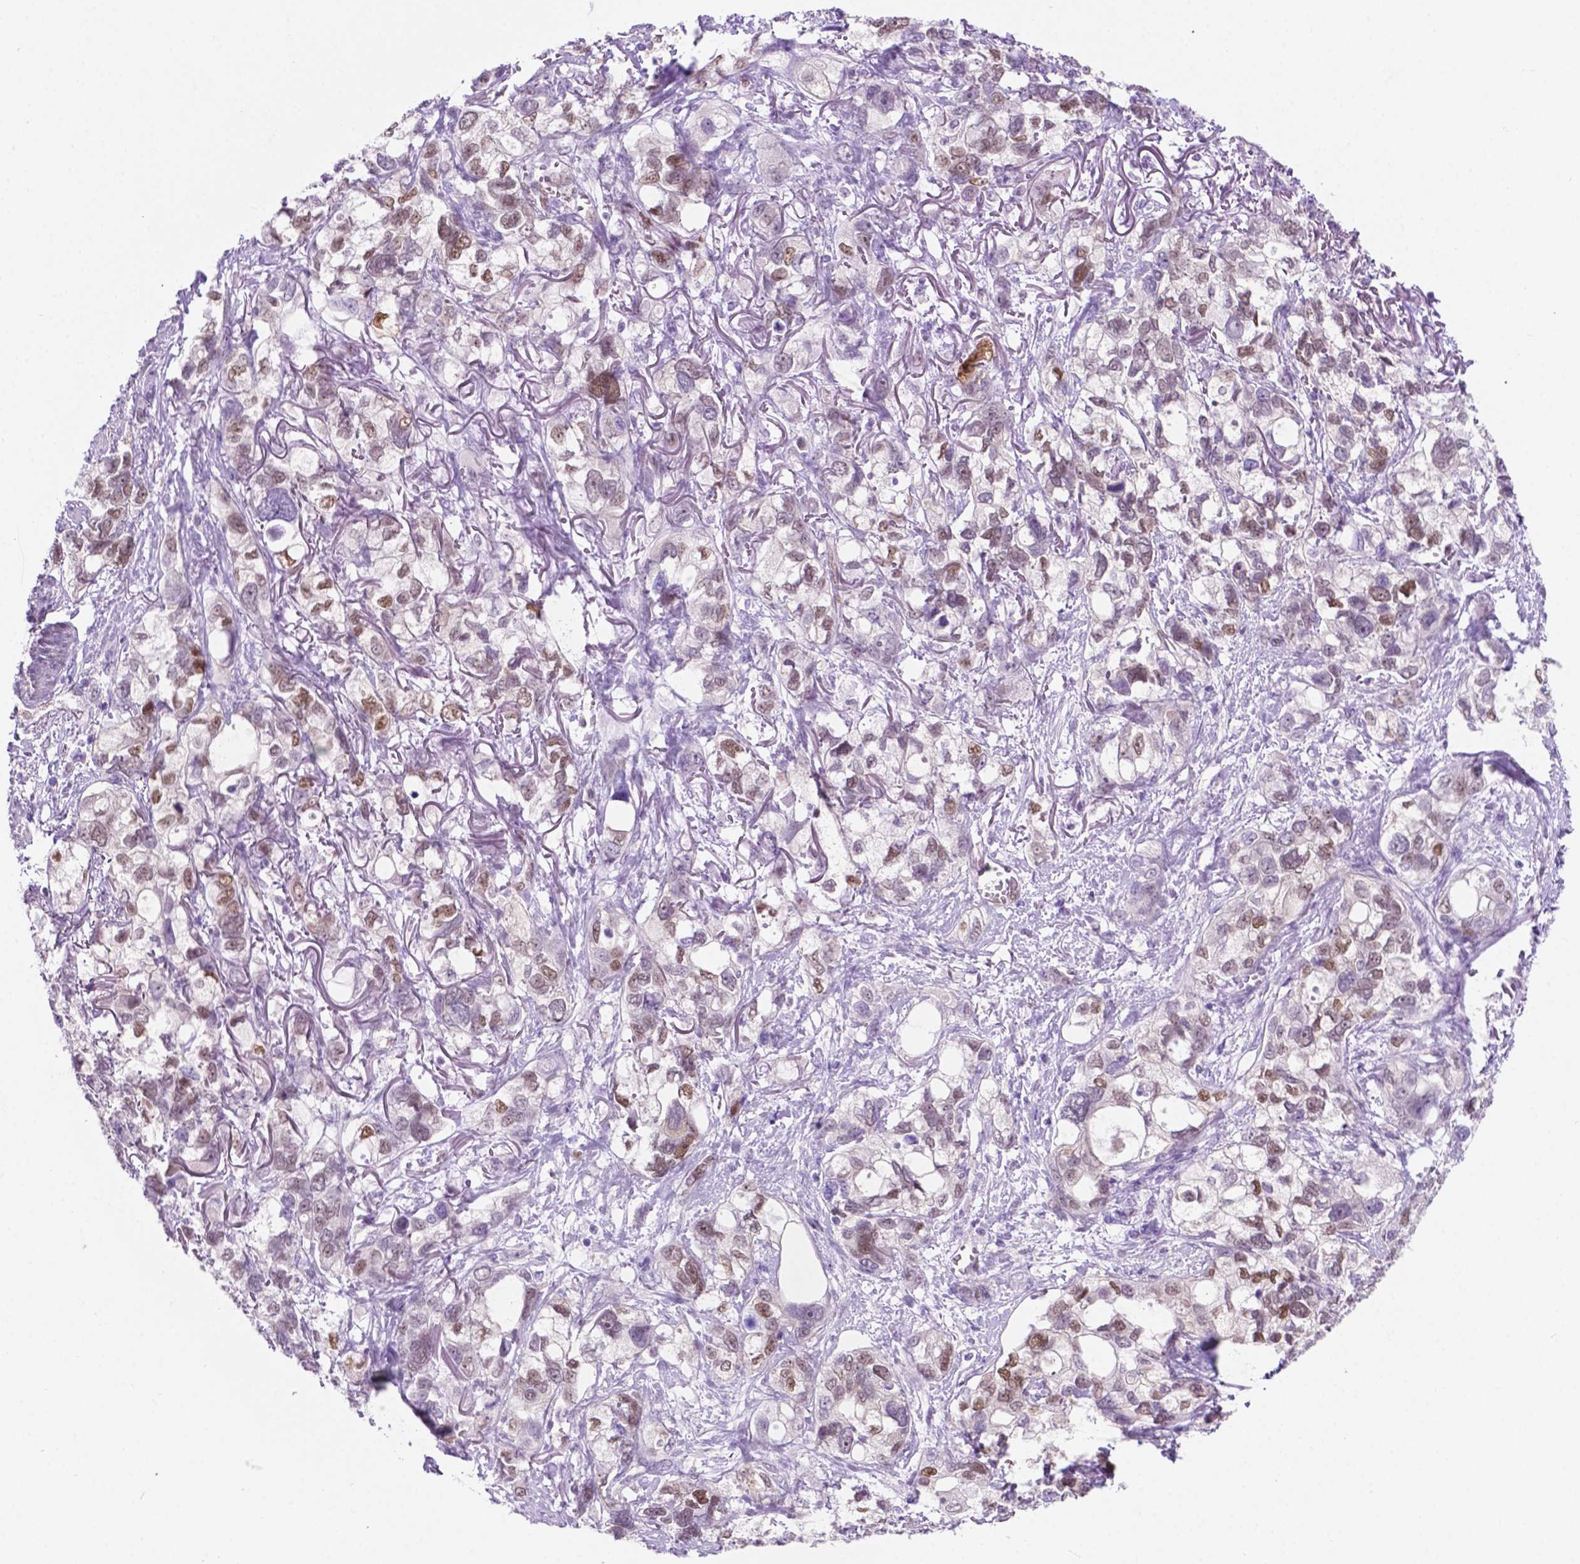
{"staining": {"intensity": "weak", "quantity": "<25%", "location": "nuclear"}, "tissue": "stomach cancer", "cell_type": "Tumor cells", "image_type": "cancer", "snomed": [{"axis": "morphology", "description": "Adenocarcinoma, NOS"}, {"axis": "topography", "description": "Stomach, upper"}], "caption": "DAB immunohistochemical staining of stomach cancer (adenocarcinoma) reveals no significant staining in tumor cells.", "gene": "ERF", "patient": {"sex": "female", "age": 81}}